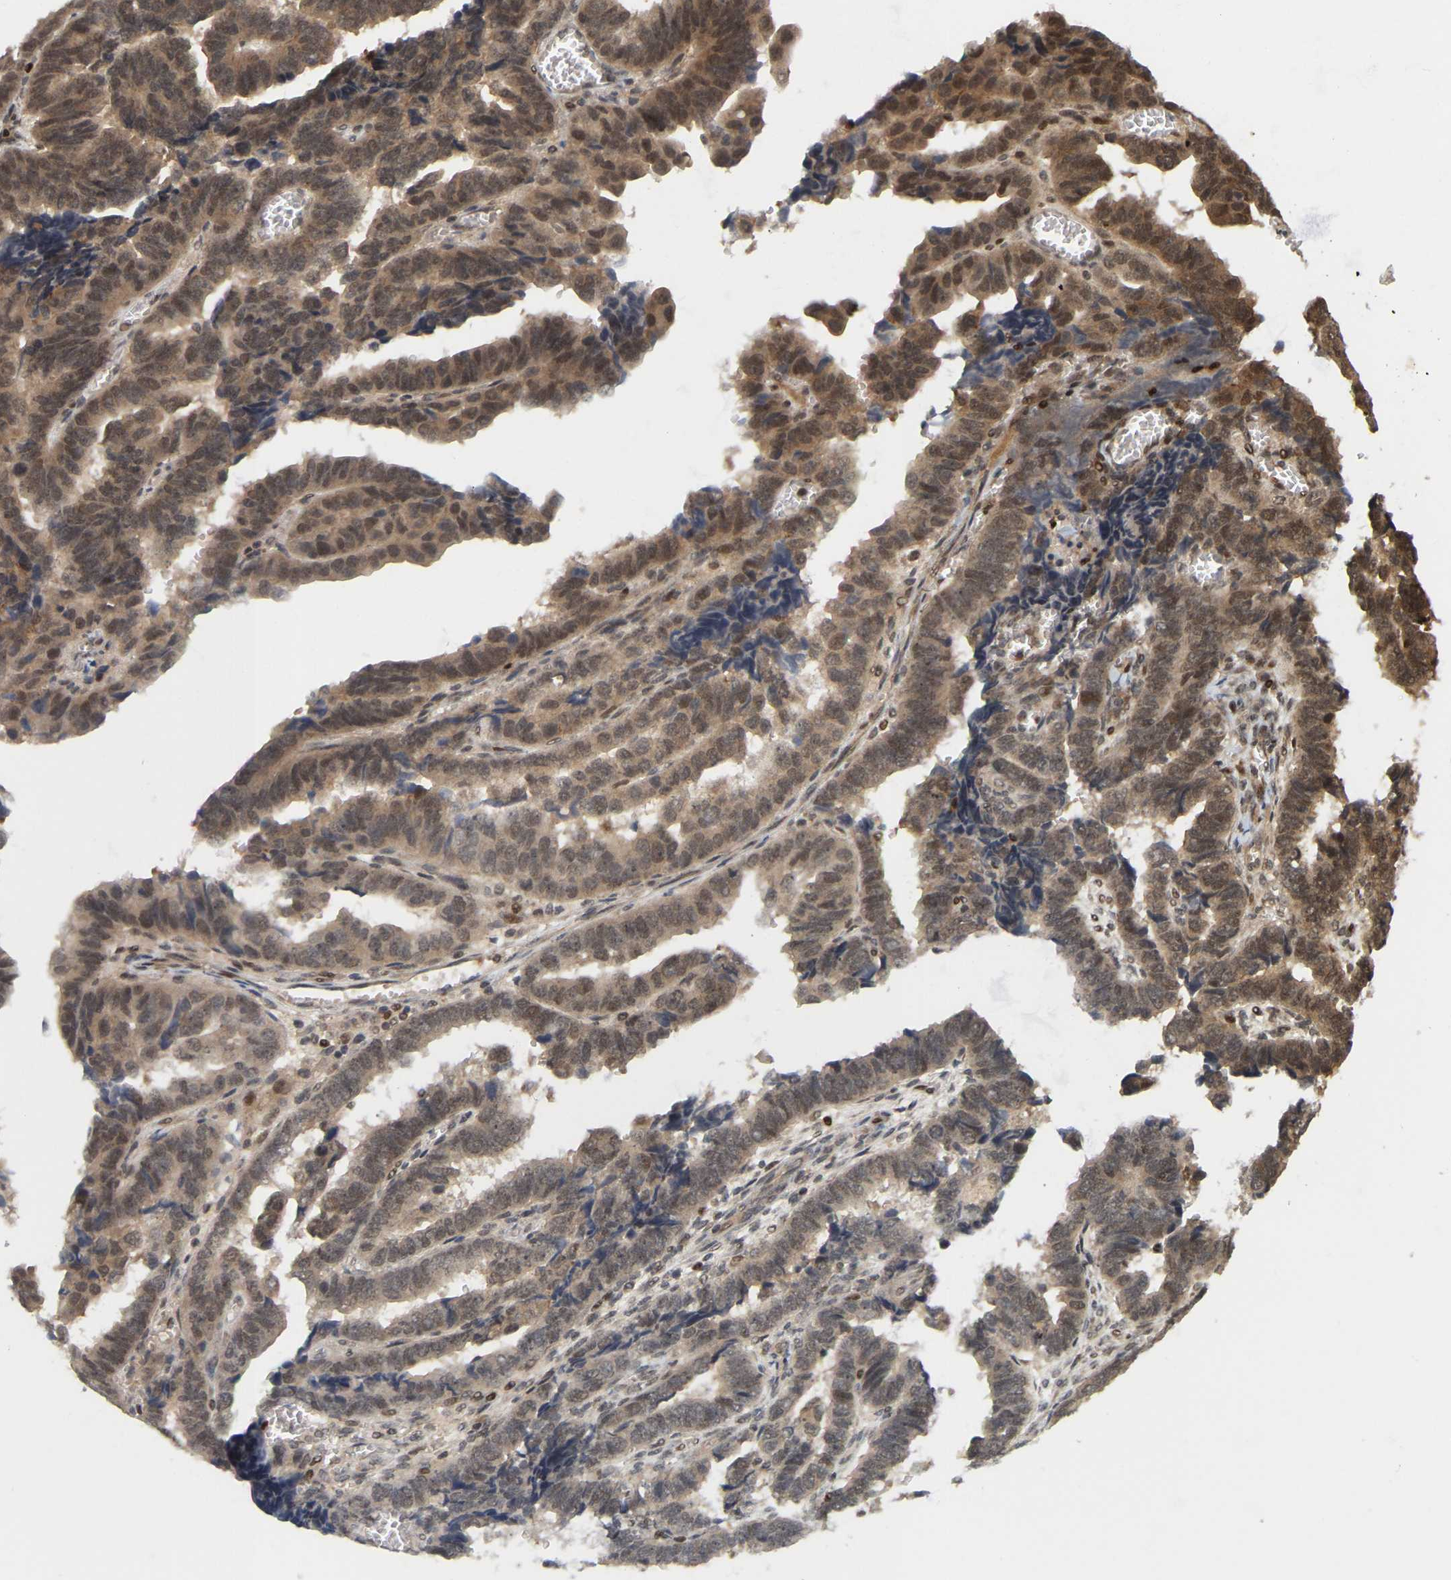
{"staining": {"intensity": "weak", "quantity": ">75%", "location": "cytoplasmic/membranous,nuclear"}, "tissue": "endometrial cancer", "cell_type": "Tumor cells", "image_type": "cancer", "snomed": [{"axis": "morphology", "description": "Adenocarcinoma, NOS"}, {"axis": "topography", "description": "Endometrium"}], "caption": "Endometrial cancer (adenocarcinoma) stained for a protein (brown) displays weak cytoplasmic/membranous and nuclear positive positivity in about >75% of tumor cells.", "gene": "NFE2L2", "patient": {"sex": "female", "age": 75}}